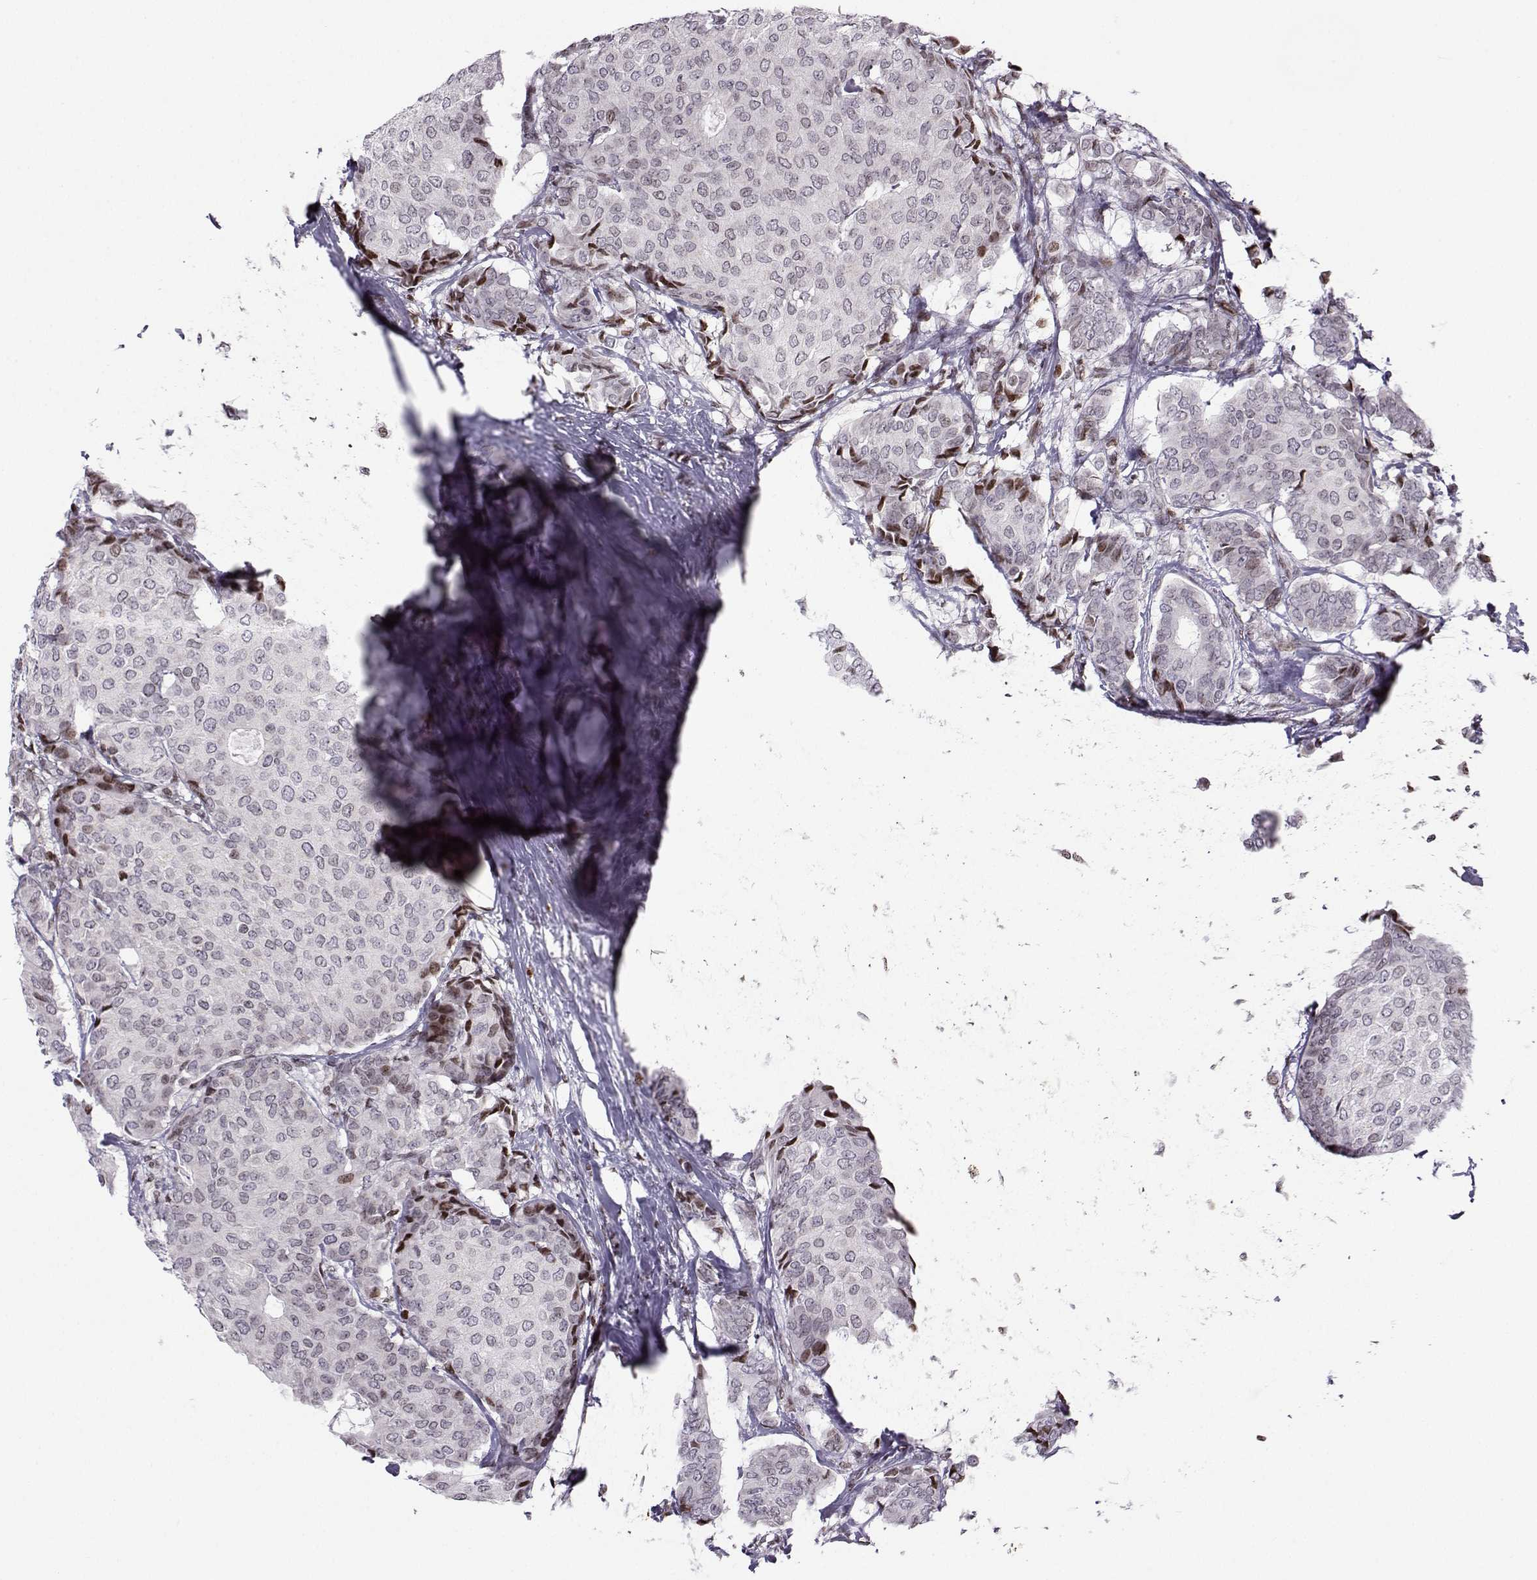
{"staining": {"intensity": "weak", "quantity": "<25%", "location": "nuclear"}, "tissue": "breast cancer", "cell_type": "Tumor cells", "image_type": "cancer", "snomed": [{"axis": "morphology", "description": "Duct carcinoma"}, {"axis": "topography", "description": "Breast"}], "caption": "The image reveals no significant expression in tumor cells of infiltrating ductal carcinoma (breast).", "gene": "ZNF19", "patient": {"sex": "female", "age": 75}}